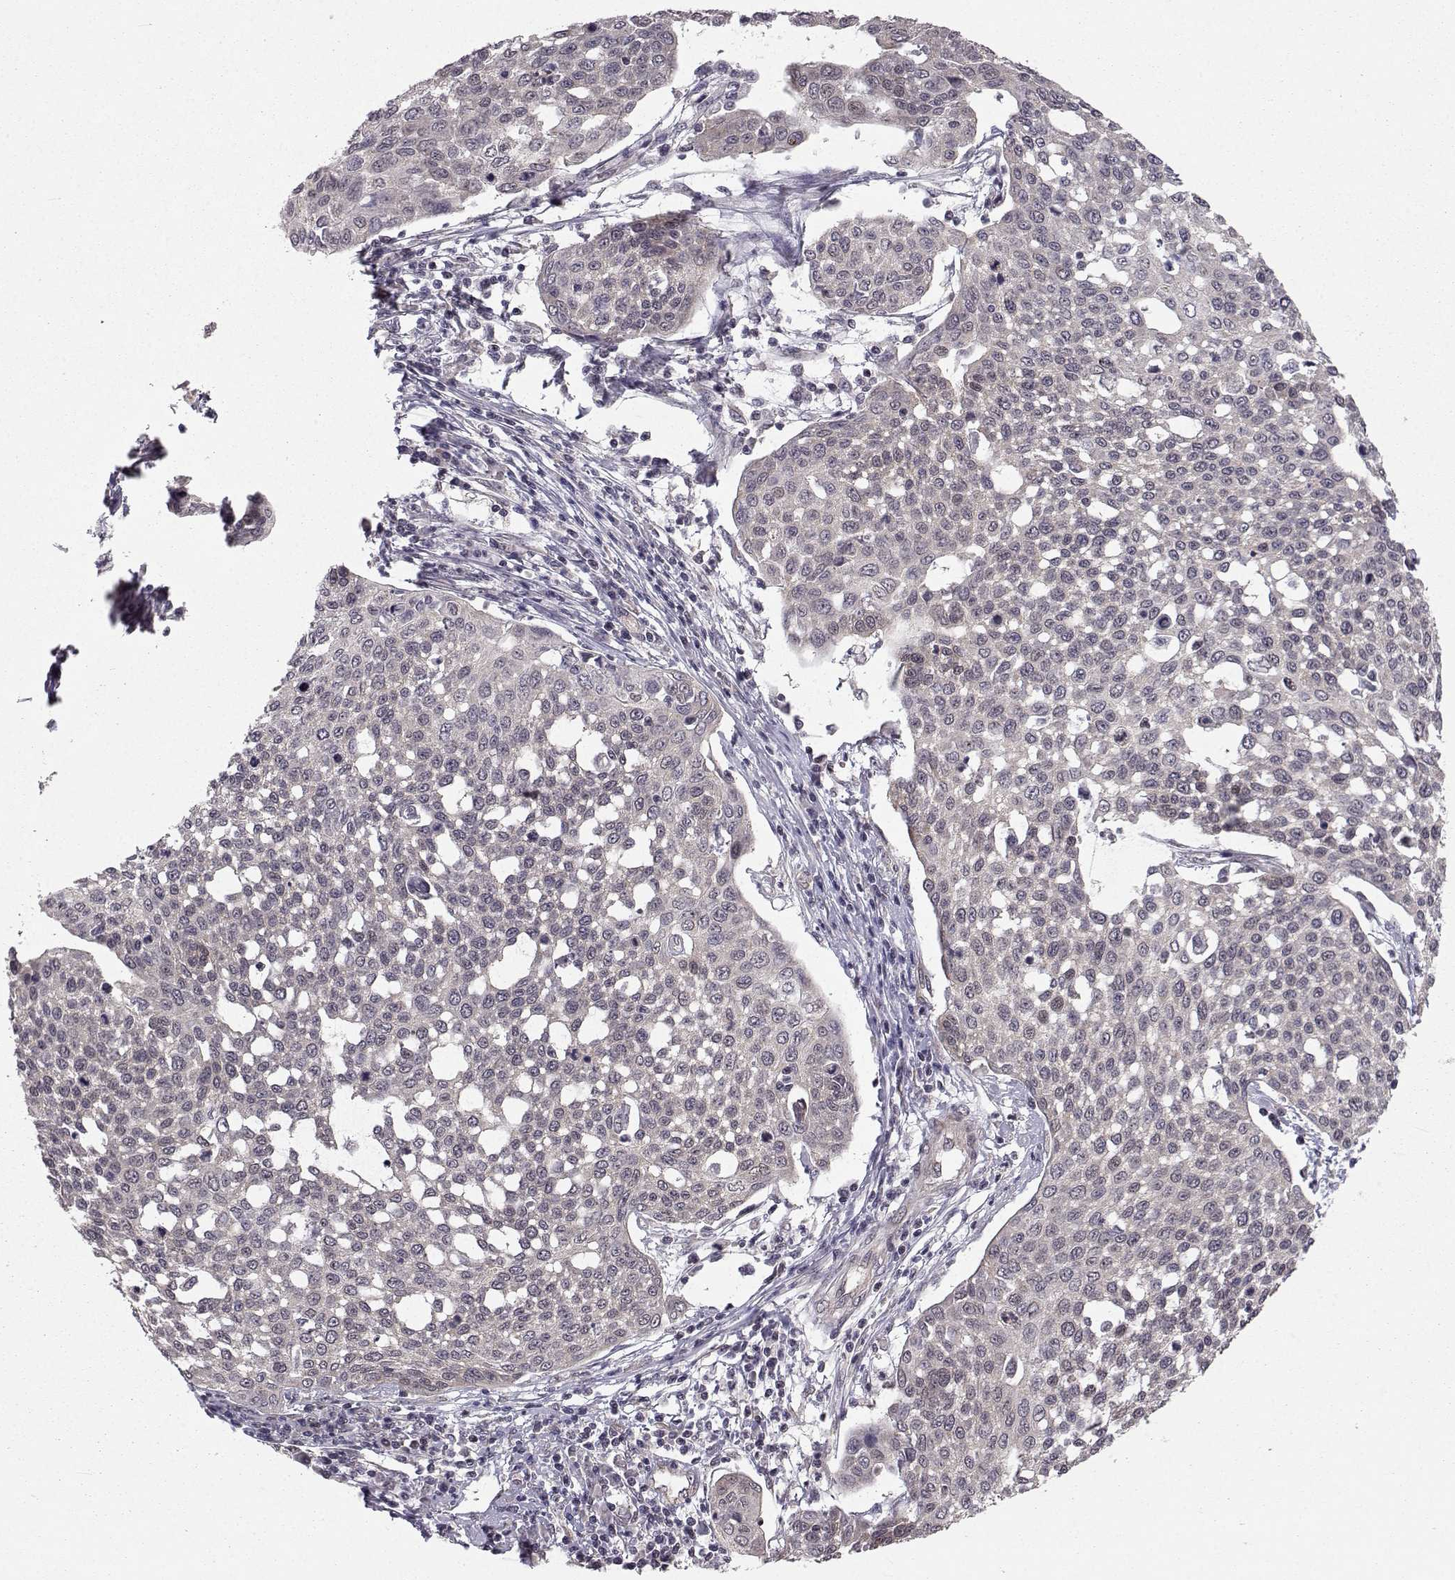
{"staining": {"intensity": "moderate", "quantity": "25%-75%", "location": "nuclear"}, "tissue": "cervical cancer", "cell_type": "Tumor cells", "image_type": "cancer", "snomed": [{"axis": "morphology", "description": "Squamous cell carcinoma, NOS"}, {"axis": "topography", "description": "Cervix"}], "caption": "There is medium levels of moderate nuclear positivity in tumor cells of cervical cancer, as demonstrated by immunohistochemical staining (brown color).", "gene": "PKN2", "patient": {"sex": "female", "age": 34}}